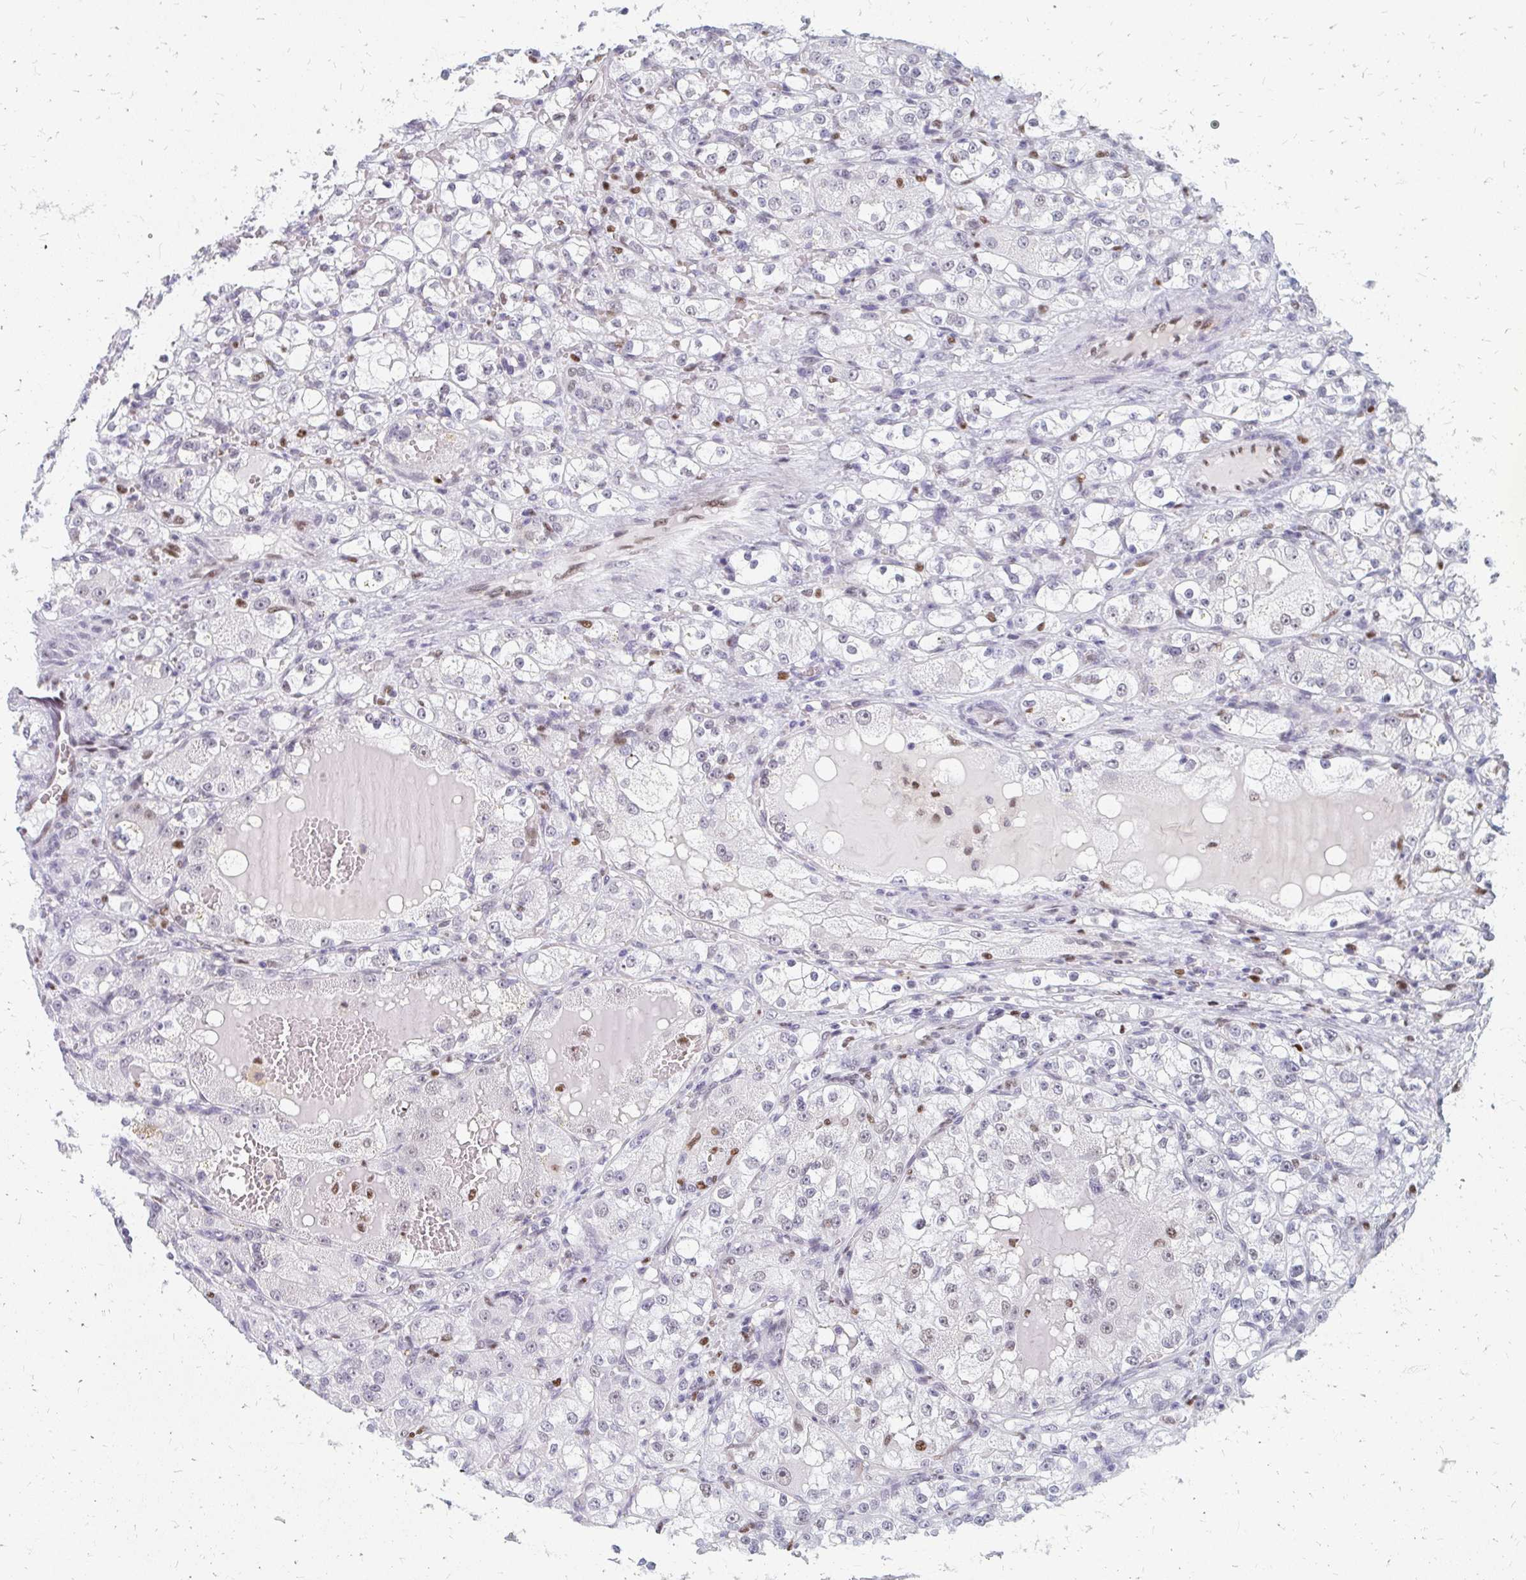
{"staining": {"intensity": "weak", "quantity": "<25%", "location": "nuclear"}, "tissue": "renal cancer", "cell_type": "Tumor cells", "image_type": "cancer", "snomed": [{"axis": "morphology", "description": "Normal tissue, NOS"}, {"axis": "morphology", "description": "Adenocarcinoma, NOS"}, {"axis": "topography", "description": "Kidney"}], "caption": "A histopathology image of adenocarcinoma (renal) stained for a protein demonstrates no brown staining in tumor cells.", "gene": "PLK3", "patient": {"sex": "male", "age": 61}}